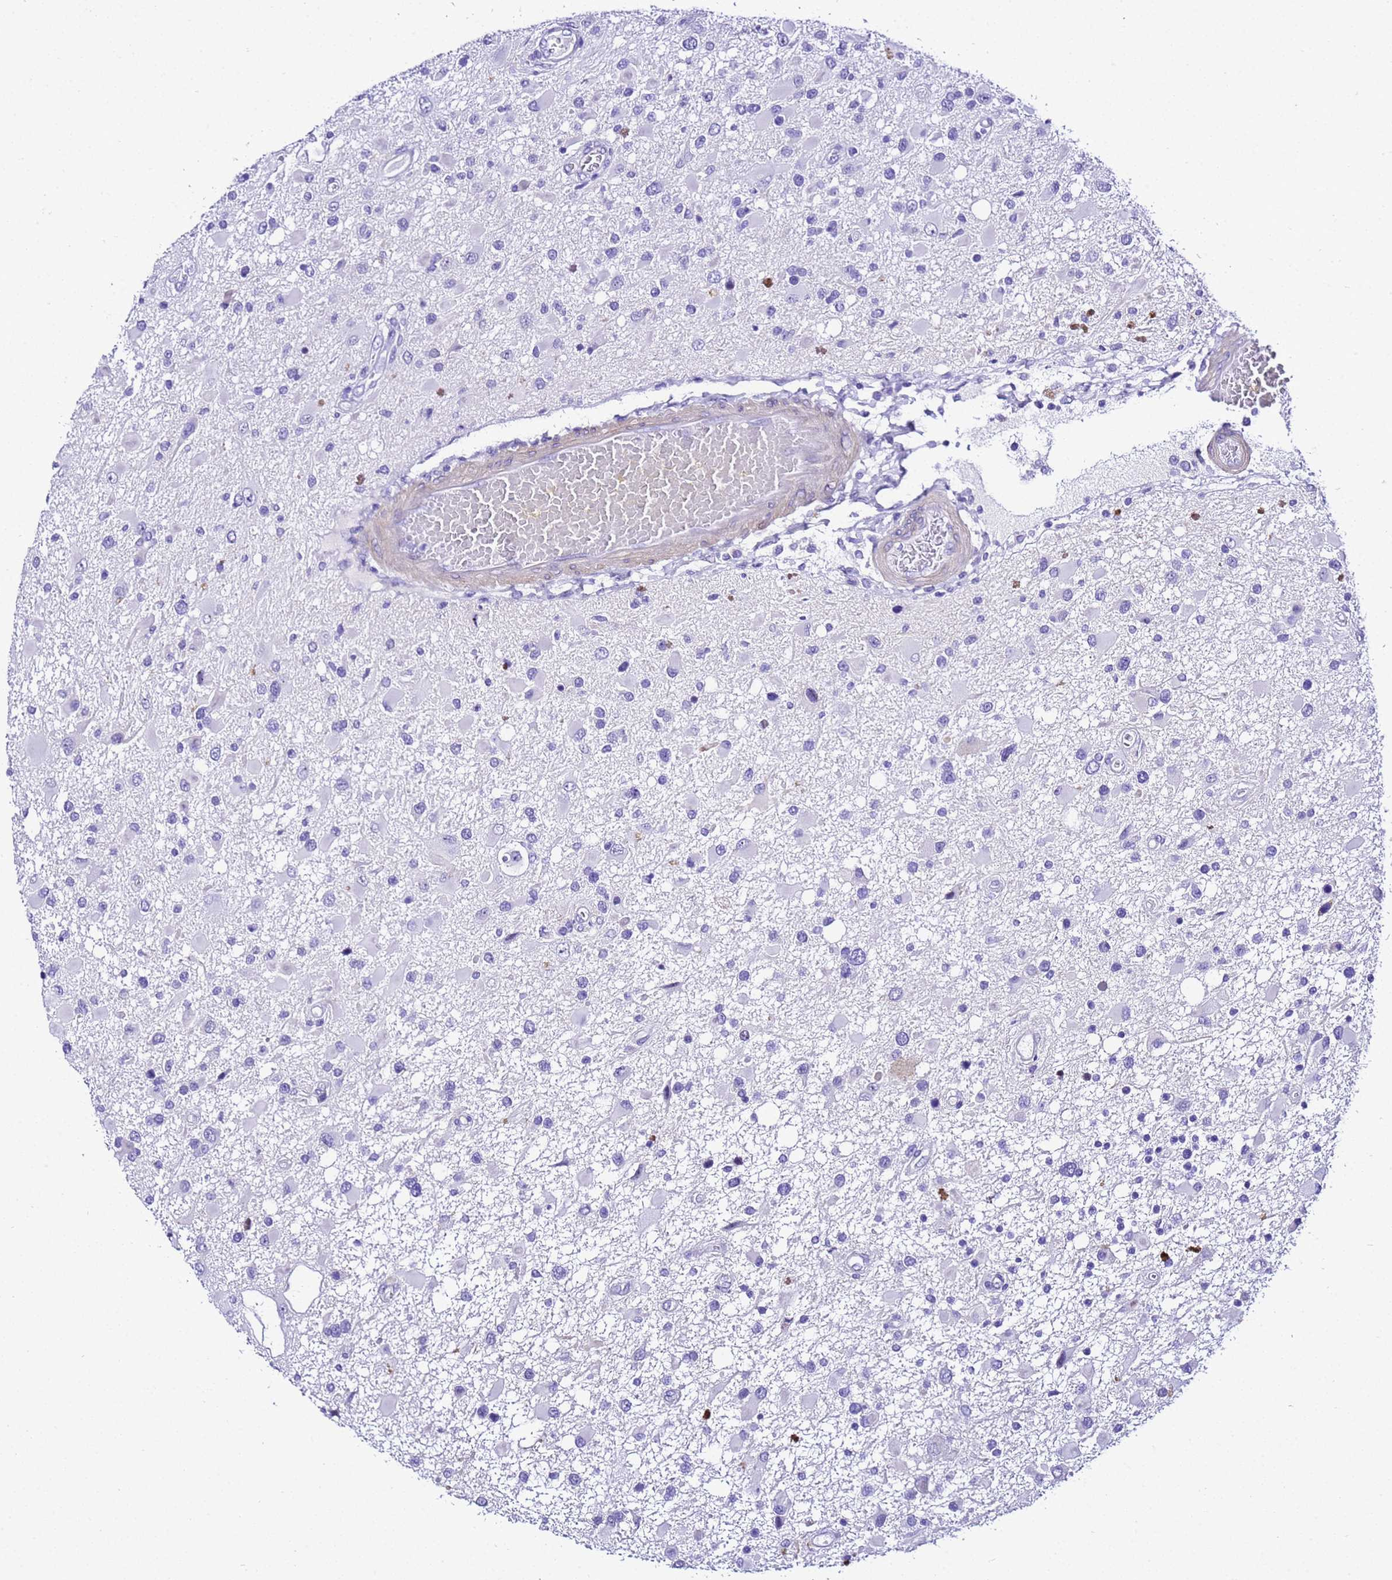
{"staining": {"intensity": "negative", "quantity": "none", "location": "none"}, "tissue": "glioma", "cell_type": "Tumor cells", "image_type": "cancer", "snomed": [{"axis": "morphology", "description": "Glioma, malignant, High grade"}, {"axis": "topography", "description": "Brain"}], "caption": "An image of human glioma is negative for staining in tumor cells.", "gene": "ZNF417", "patient": {"sex": "male", "age": 53}}